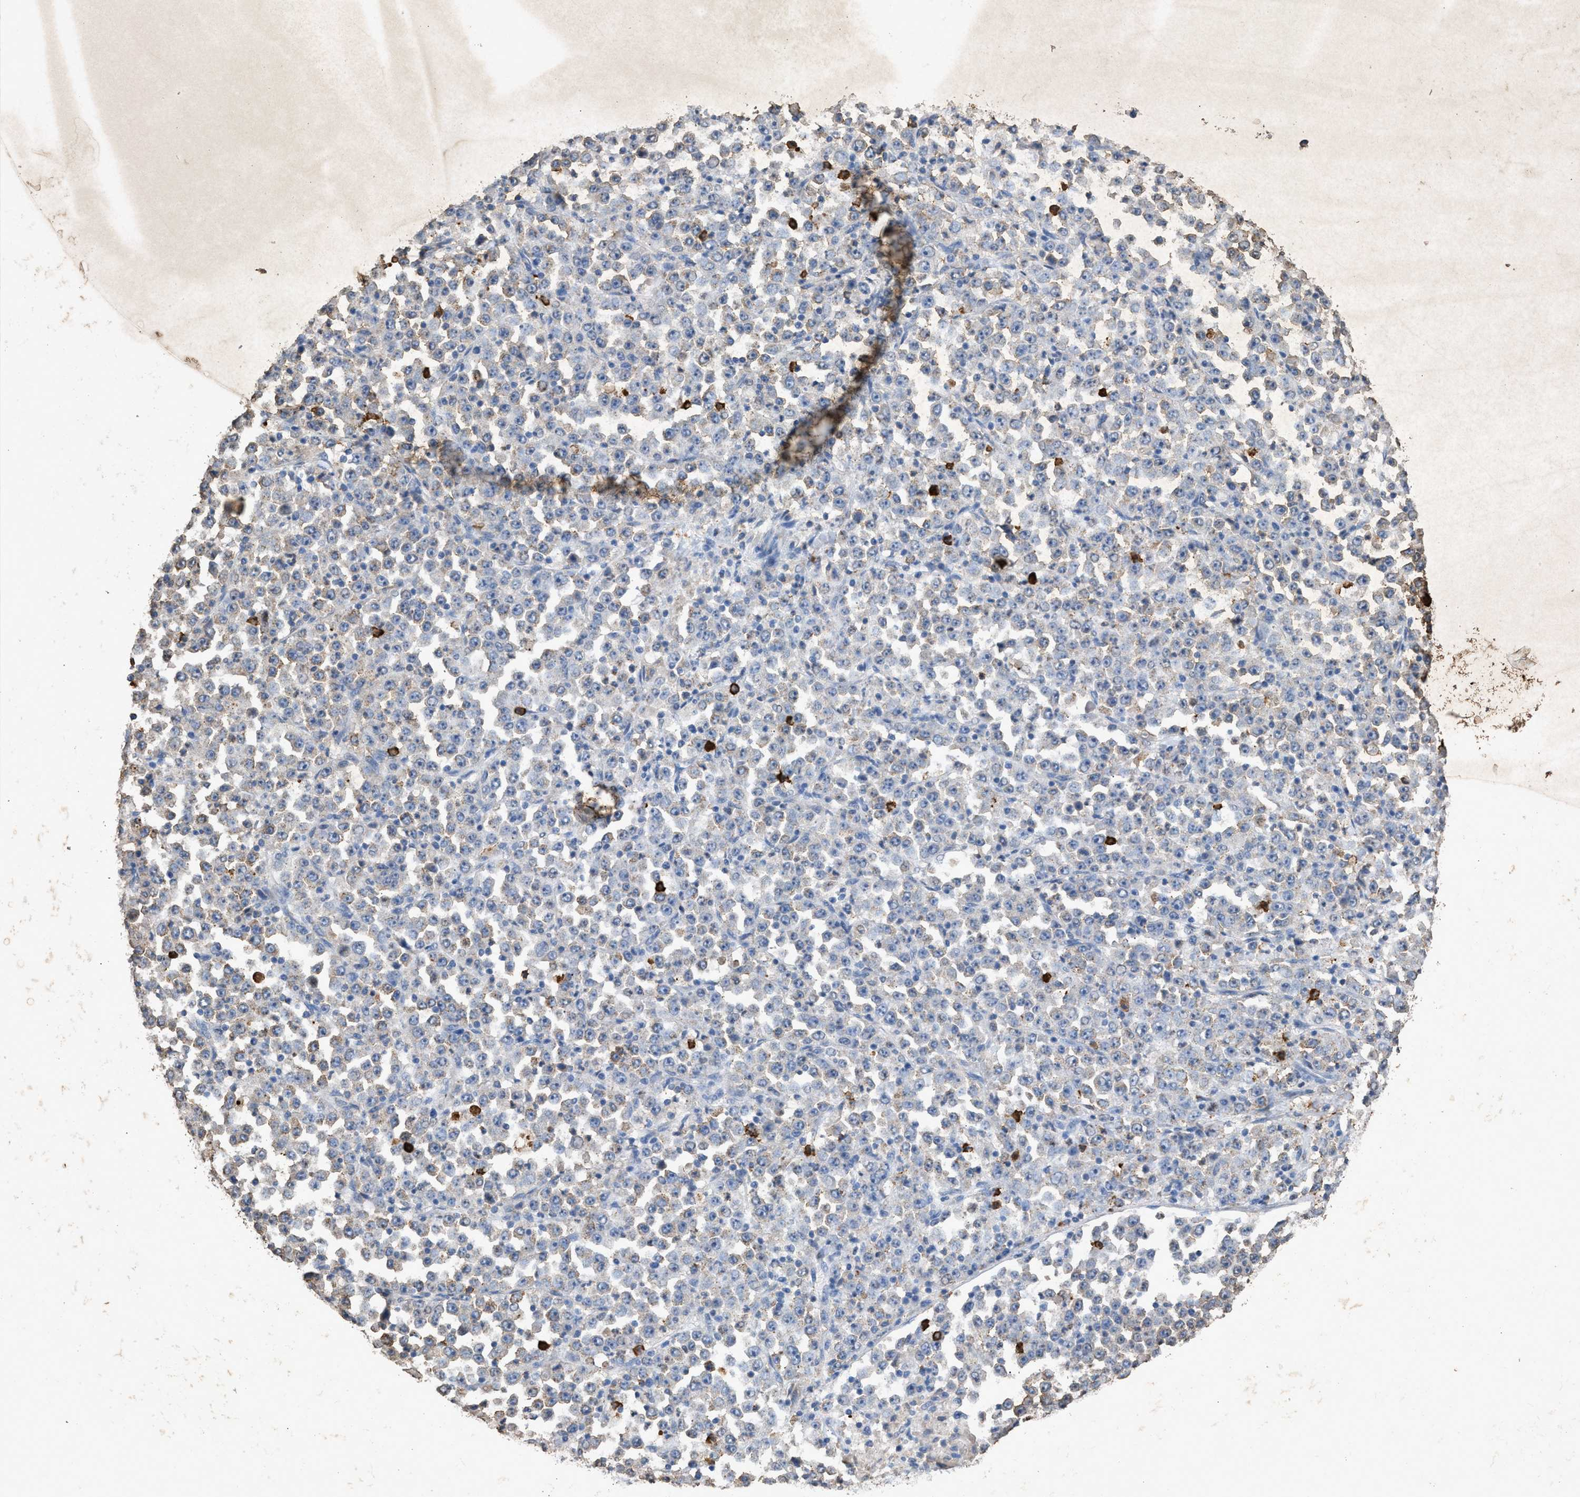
{"staining": {"intensity": "negative", "quantity": "none", "location": "none"}, "tissue": "stomach cancer", "cell_type": "Tumor cells", "image_type": "cancer", "snomed": [{"axis": "morphology", "description": "Normal tissue, NOS"}, {"axis": "morphology", "description": "Adenocarcinoma, NOS"}, {"axis": "topography", "description": "Stomach, upper"}, {"axis": "topography", "description": "Stomach"}], "caption": "This is a image of immunohistochemistry (IHC) staining of stomach cancer (adenocarcinoma), which shows no positivity in tumor cells.", "gene": "LTB4R2", "patient": {"sex": "male", "age": 59}}